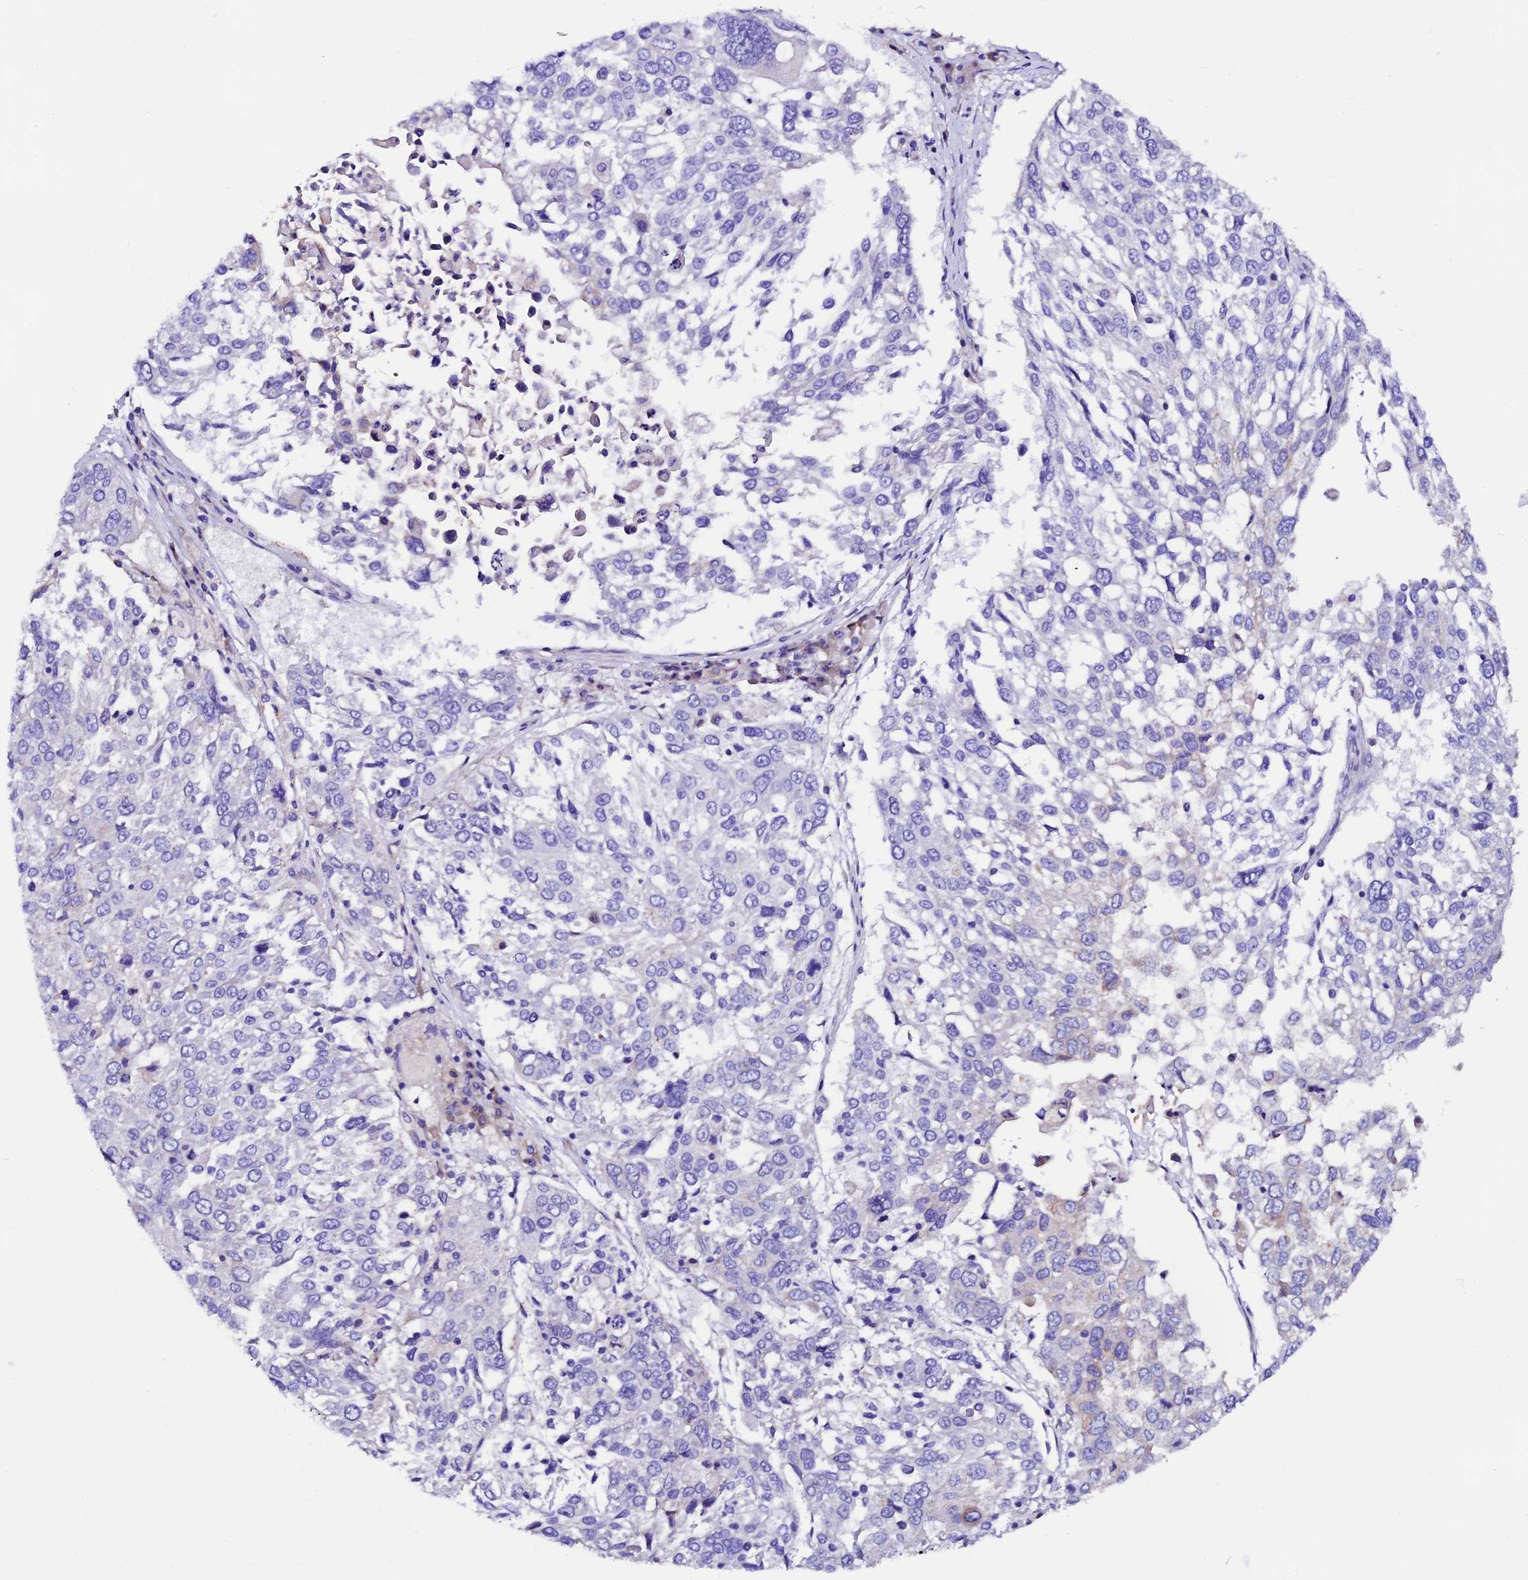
{"staining": {"intensity": "negative", "quantity": "none", "location": "none"}, "tissue": "lung cancer", "cell_type": "Tumor cells", "image_type": "cancer", "snomed": [{"axis": "morphology", "description": "Squamous cell carcinoma, NOS"}, {"axis": "topography", "description": "Lung"}], "caption": "There is no significant expression in tumor cells of squamous cell carcinoma (lung).", "gene": "COMTD1", "patient": {"sex": "male", "age": 65}}